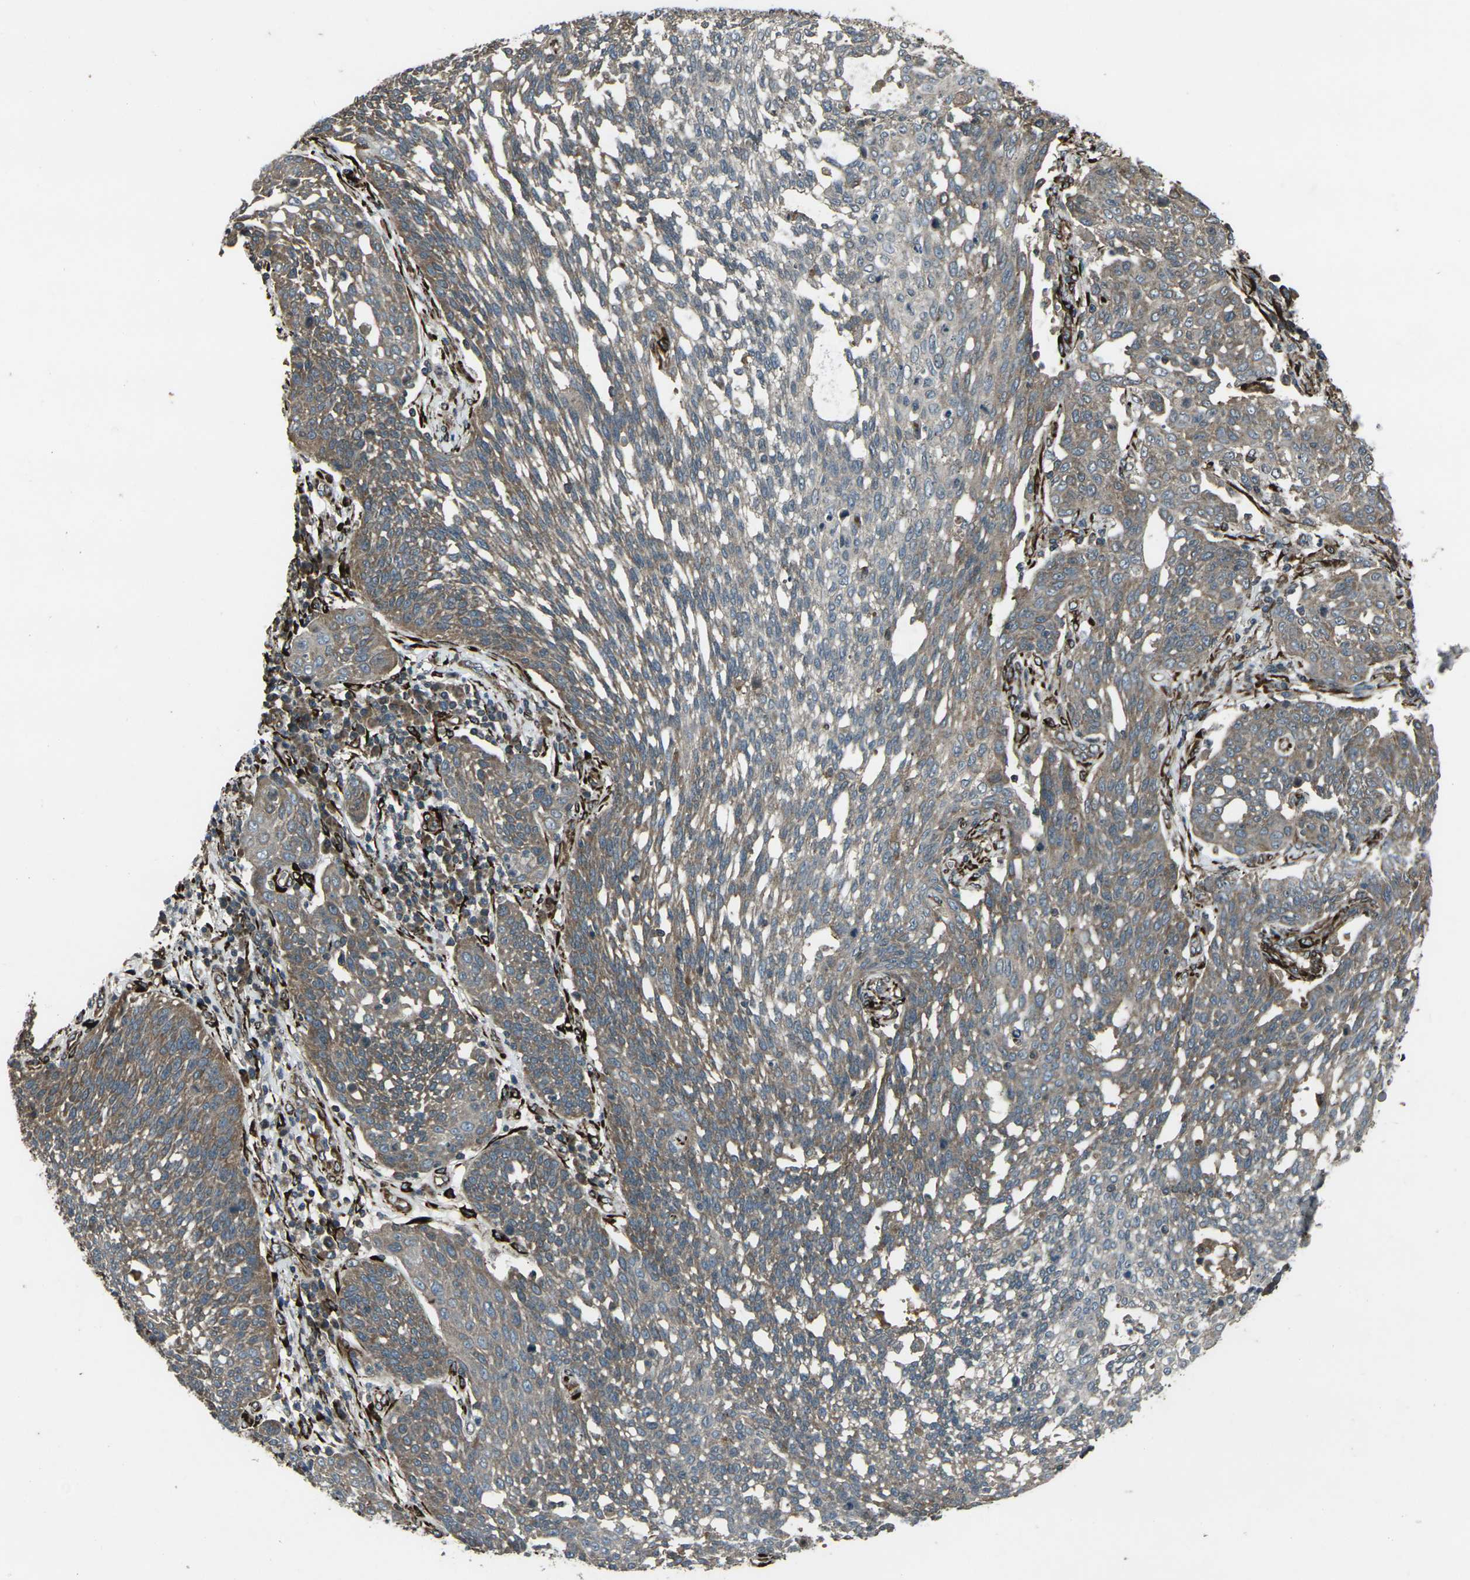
{"staining": {"intensity": "moderate", "quantity": ">75%", "location": "cytoplasmic/membranous"}, "tissue": "cervical cancer", "cell_type": "Tumor cells", "image_type": "cancer", "snomed": [{"axis": "morphology", "description": "Squamous cell carcinoma, NOS"}, {"axis": "topography", "description": "Cervix"}], "caption": "A brown stain highlights moderate cytoplasmic/membranous staining of a protein in human cervical cancer (squamous cell carcinoma) tumor cells. Immunohistochemistry (ihc) stains the protein of interest in brown and the nuclei are stained blue.", "gene": "LSMEM1", "patient": {"sex": "female", "age": 34}}